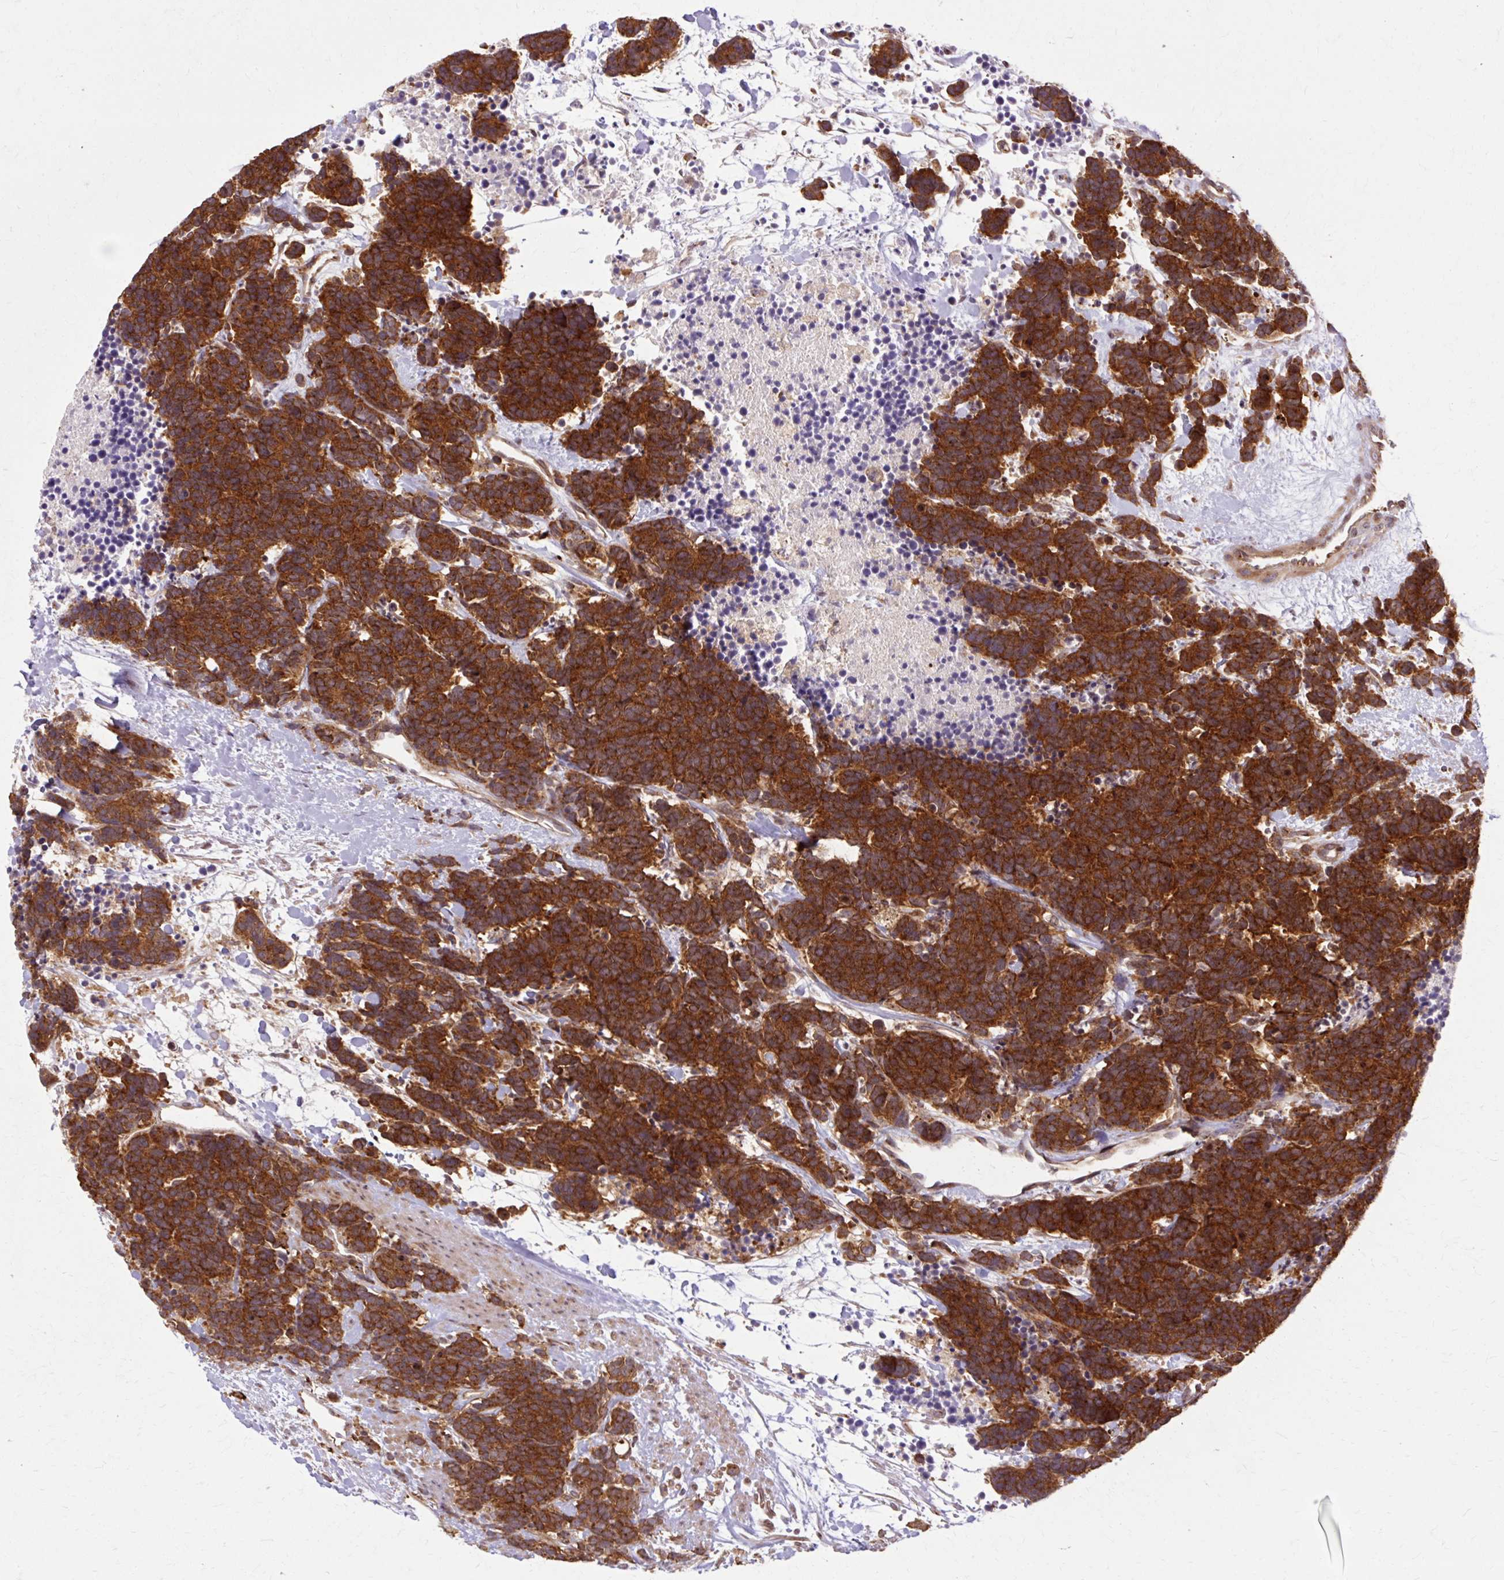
{"staining": {"intensity": "strong", "quantity": ">75%", "location": "cytoplasmic/membranous"}, "tissue": "carcinoid", "cell_type": "Tumor cells", "image_type": "cancer", "snomed": [{"axis": "morphology", "description": "Carcinoma, NOS"}, {"axis": "morphology", "description": "Carcinoid, malignant, NOS"}, {"axis": "topography", "description": "Prostate"}], "caption": "This is a photomicrograph of immunohistochemistry staining of carcinoma, which shows strong positivity in the cytoplasmic/membranous of tumor cells.", "gene": "MZT2B", "patient": {"sex": "male", "age": 57}}